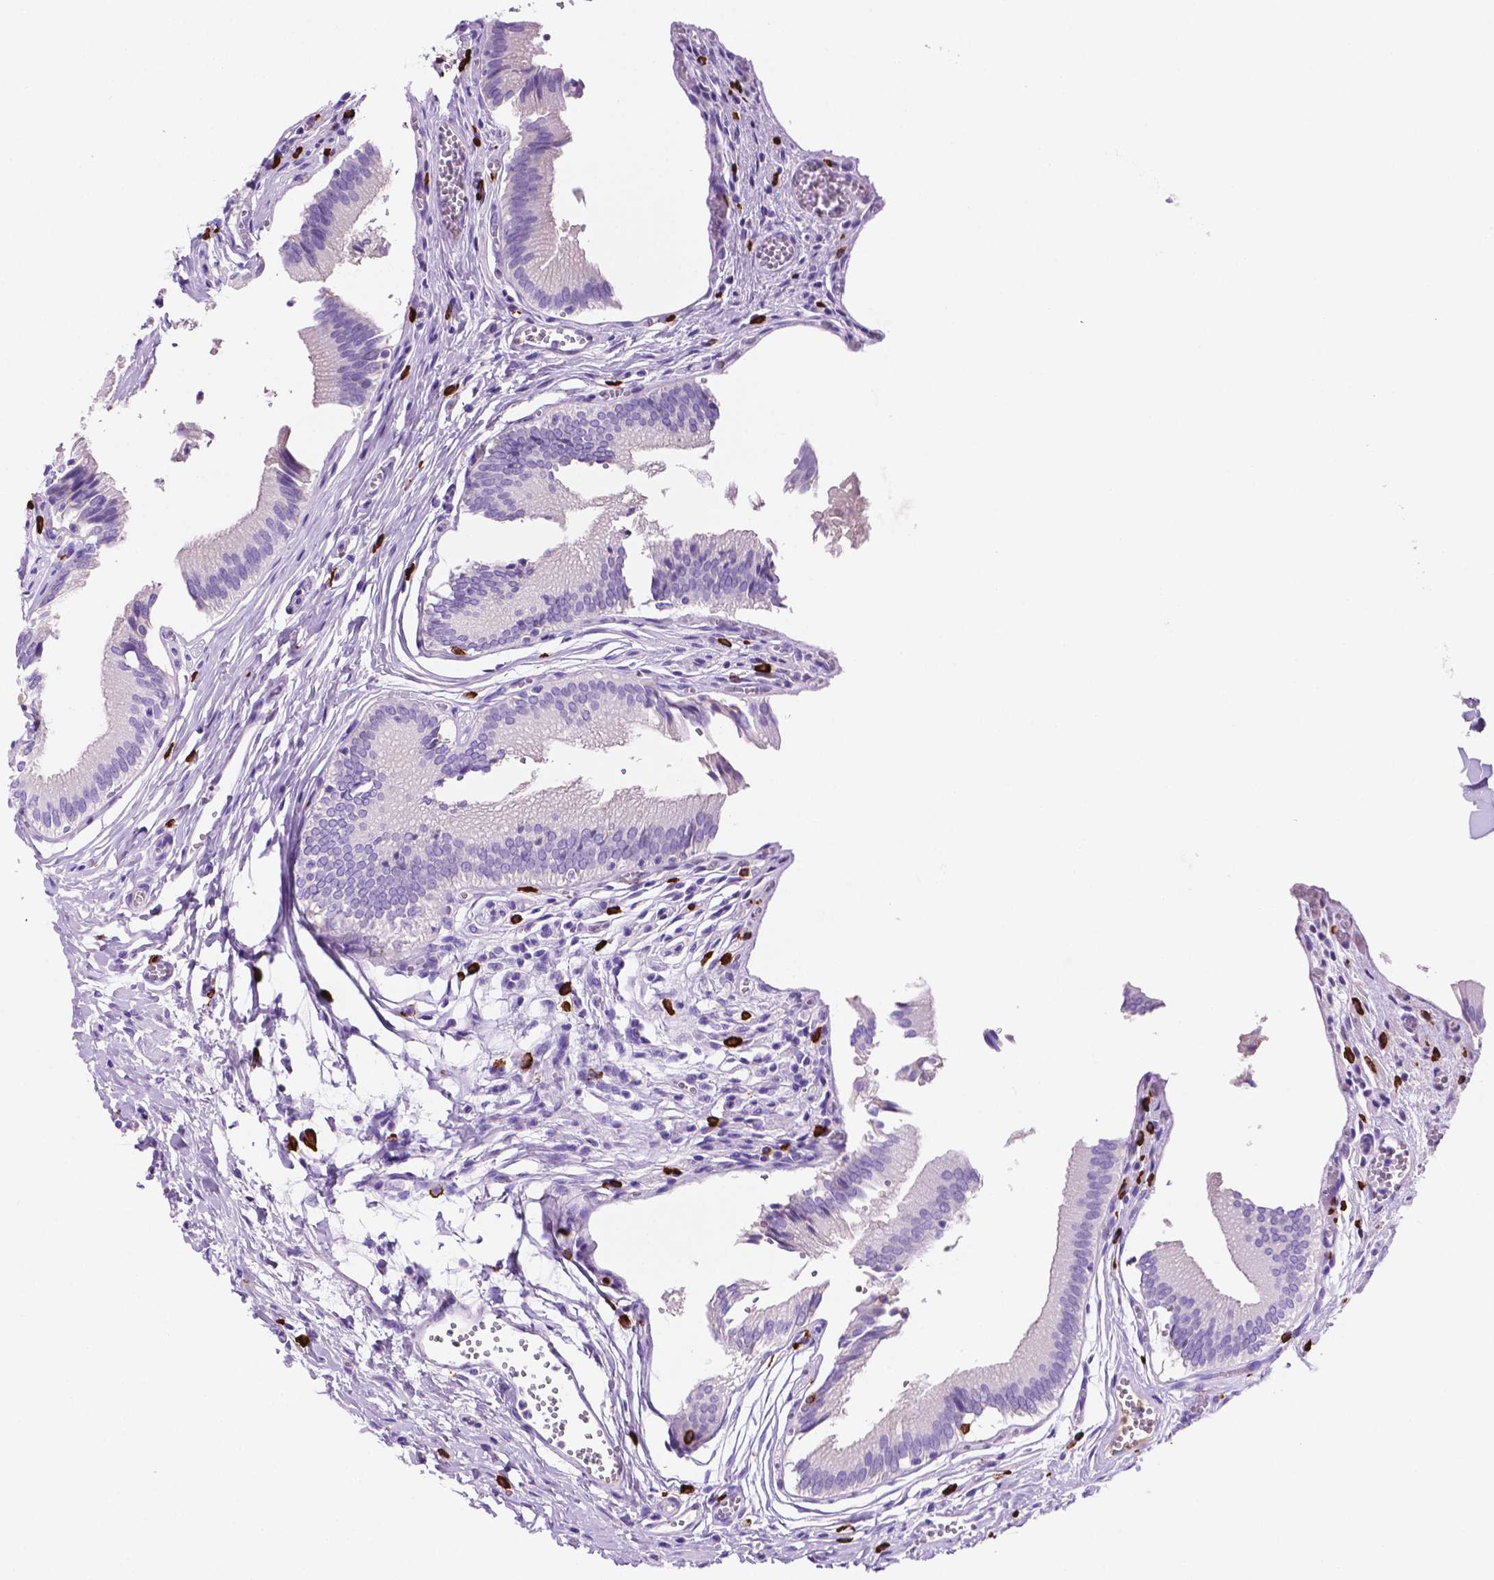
{"staining": {"intensity": "negative", "quantity": "none", "location": "none"}, "tissue": "gallbladder", "cell_type": "Glandular cells", "image_type": "normal", "snomed": [{"axis": "morphology", "description": "Normal tissue, NOS"}, {"axis": "topography", "description": "Gallbladder"}, {"axis": "topography", "description": "Peripheral nerve tissue"}], "caption": "Glandular cells show no significant staining in normal gallbladder.", "gene": "FOXB2", "patient": {"sex": "male", "age": 17}}